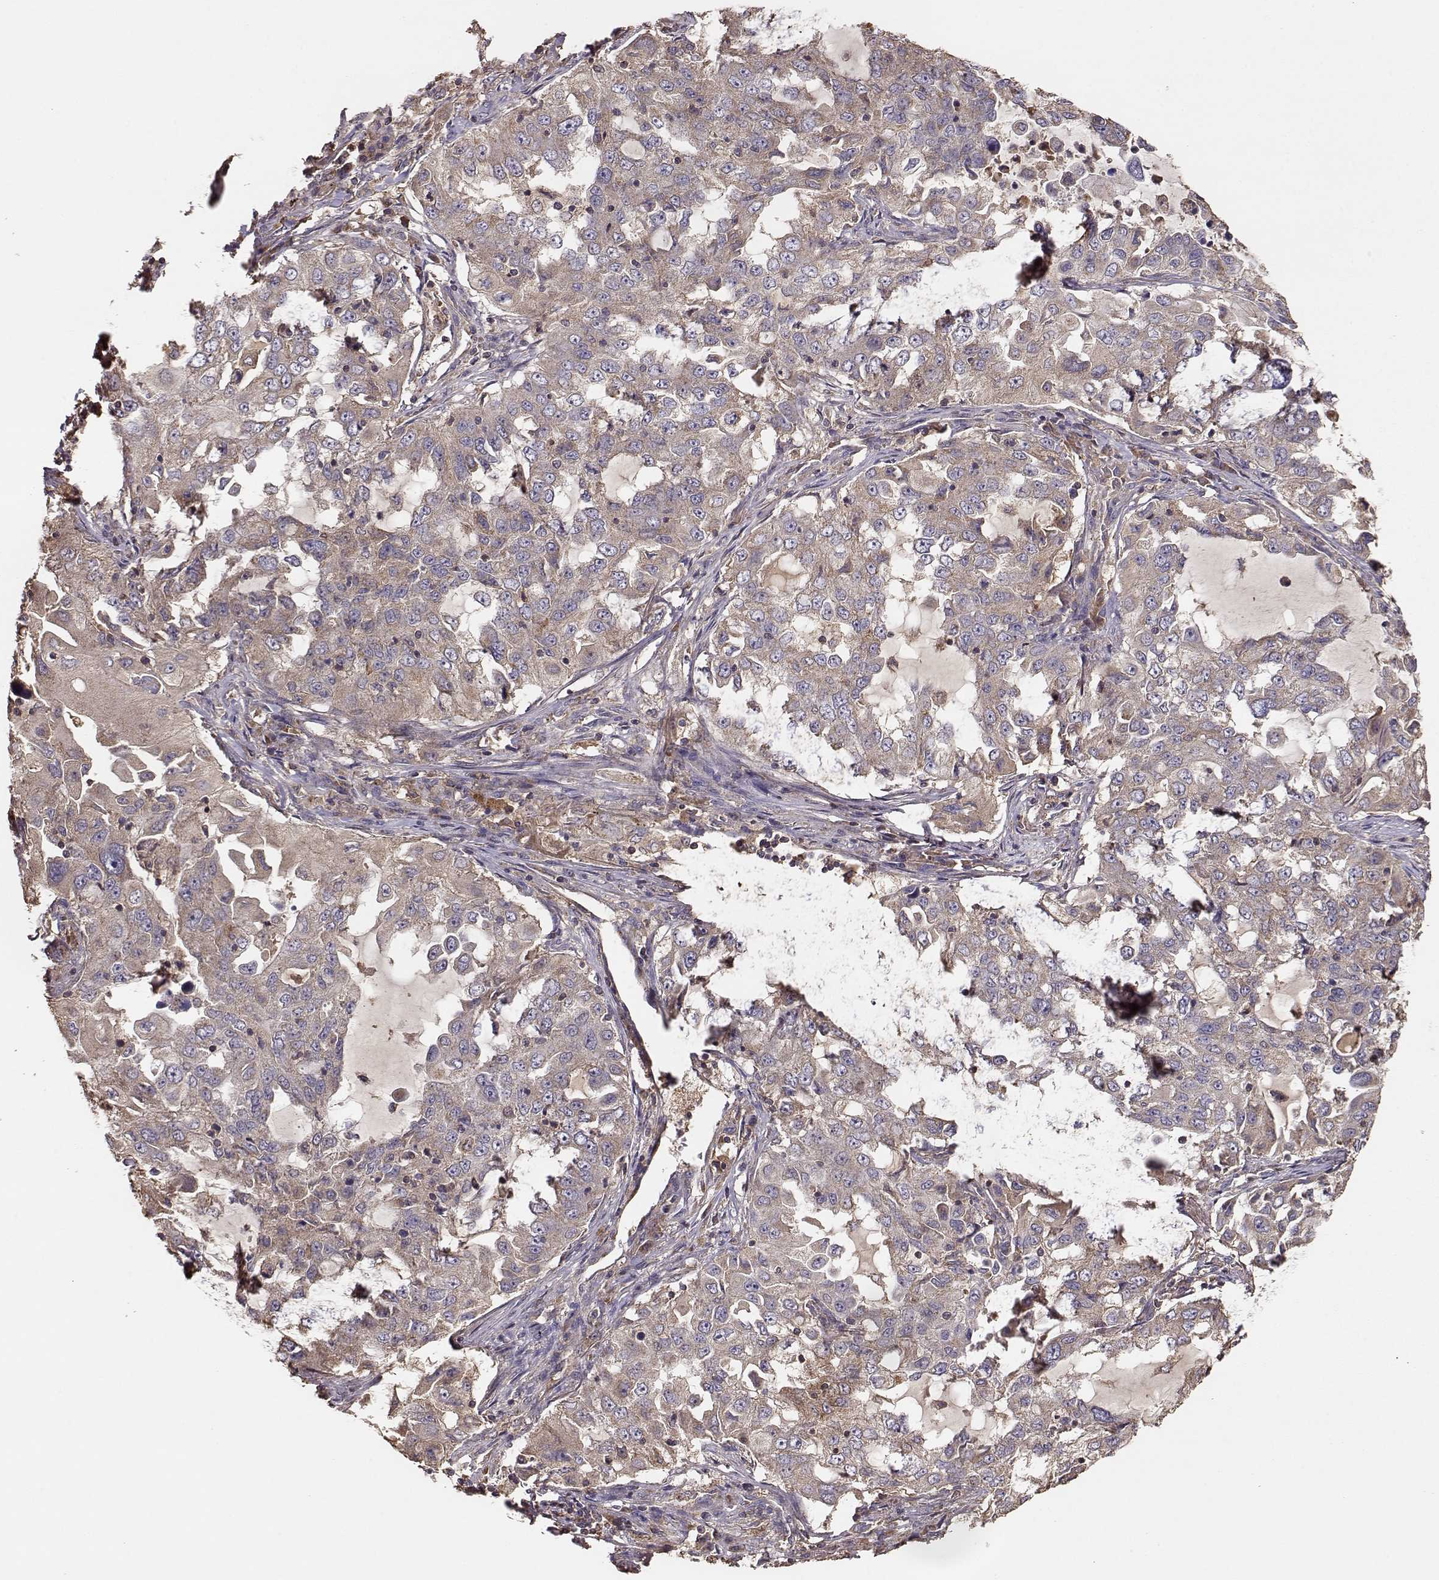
{"staining": {"intensity": "weak", "quantity": ">75%", "location": "cytoplasmic/membranous"}, "tissue": "lung cancer", "cell_type": "Tumor cells", "image_type": "cancer", "snomed": [{"axis": "morphology", "description": "Adenocarcinoma, NOS"}, {"axis": "topography", "description": "Lung"}], "caption": "Human lung adenocarcinoma stained for a protein (brown) displays weak cytoplasmic/membranous positive staining in approximately >75% of tumor cells.", "gene": "TARS3", "patient": {"sex": "female", "age": 61}}